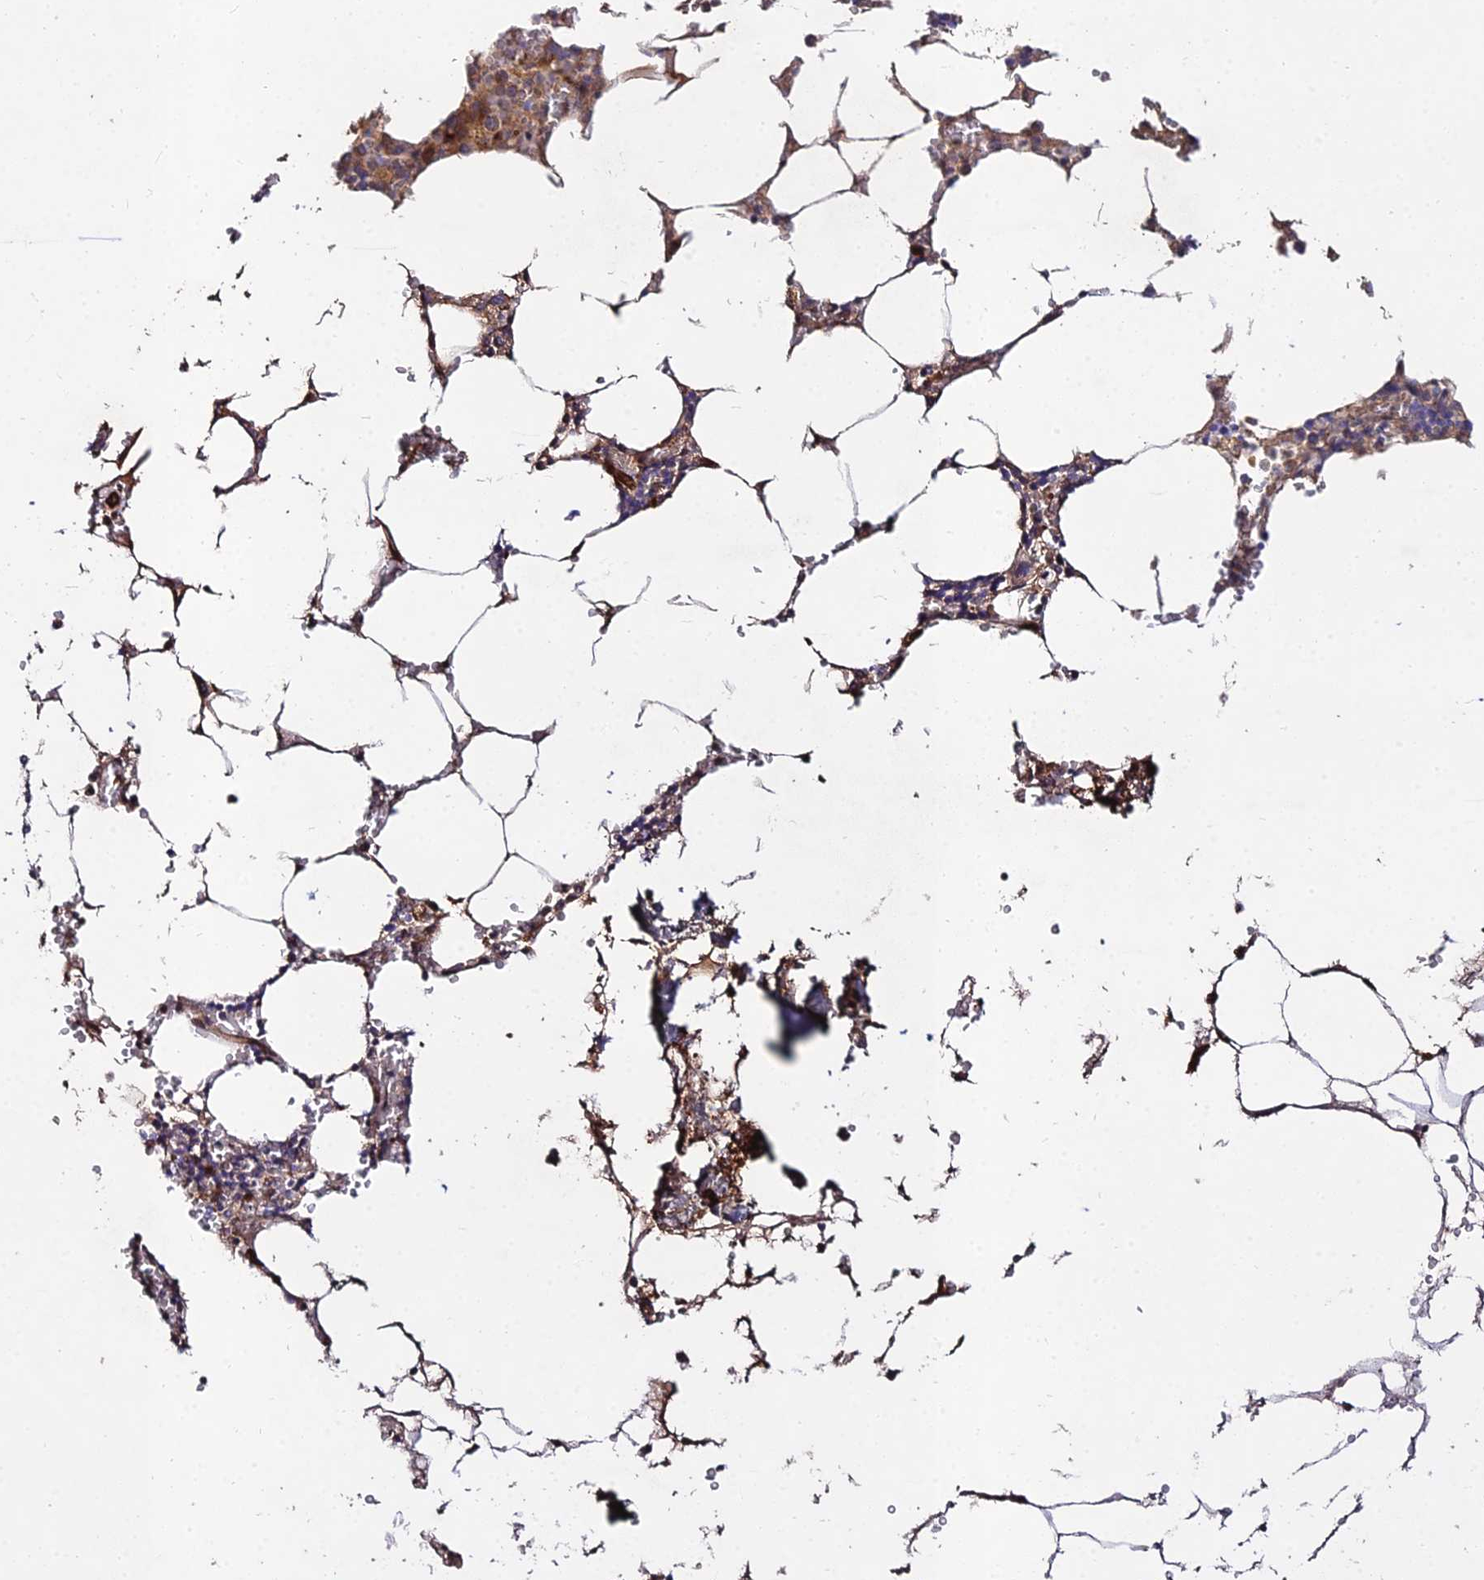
{"staining": {"intensity": "moderate", "quantity": ">75%", "location": "cytoplasmic/membranous"}, "tissue": "bone marrow", "cell_type": "Hematopoietic cells", "image_type": "normal", "snomed": [{"axis": "morphology", "description": "Normal tissue, NOS"}, {"axis": "topography", "description": "Bone marrow"}], "caption": "Hematopoietic cells reveal medium levels of moderate cytoplasmic/membranous positivity in about >75% of cells in benign bone marrow. The staining was performed using DAB to visualize the protein expression in brown, while the nuclei were stained in blue with hematoxylin (Magnification: 20x).", "gene": "GRTP1", "patient": {"sex": "male", "age": 70}}